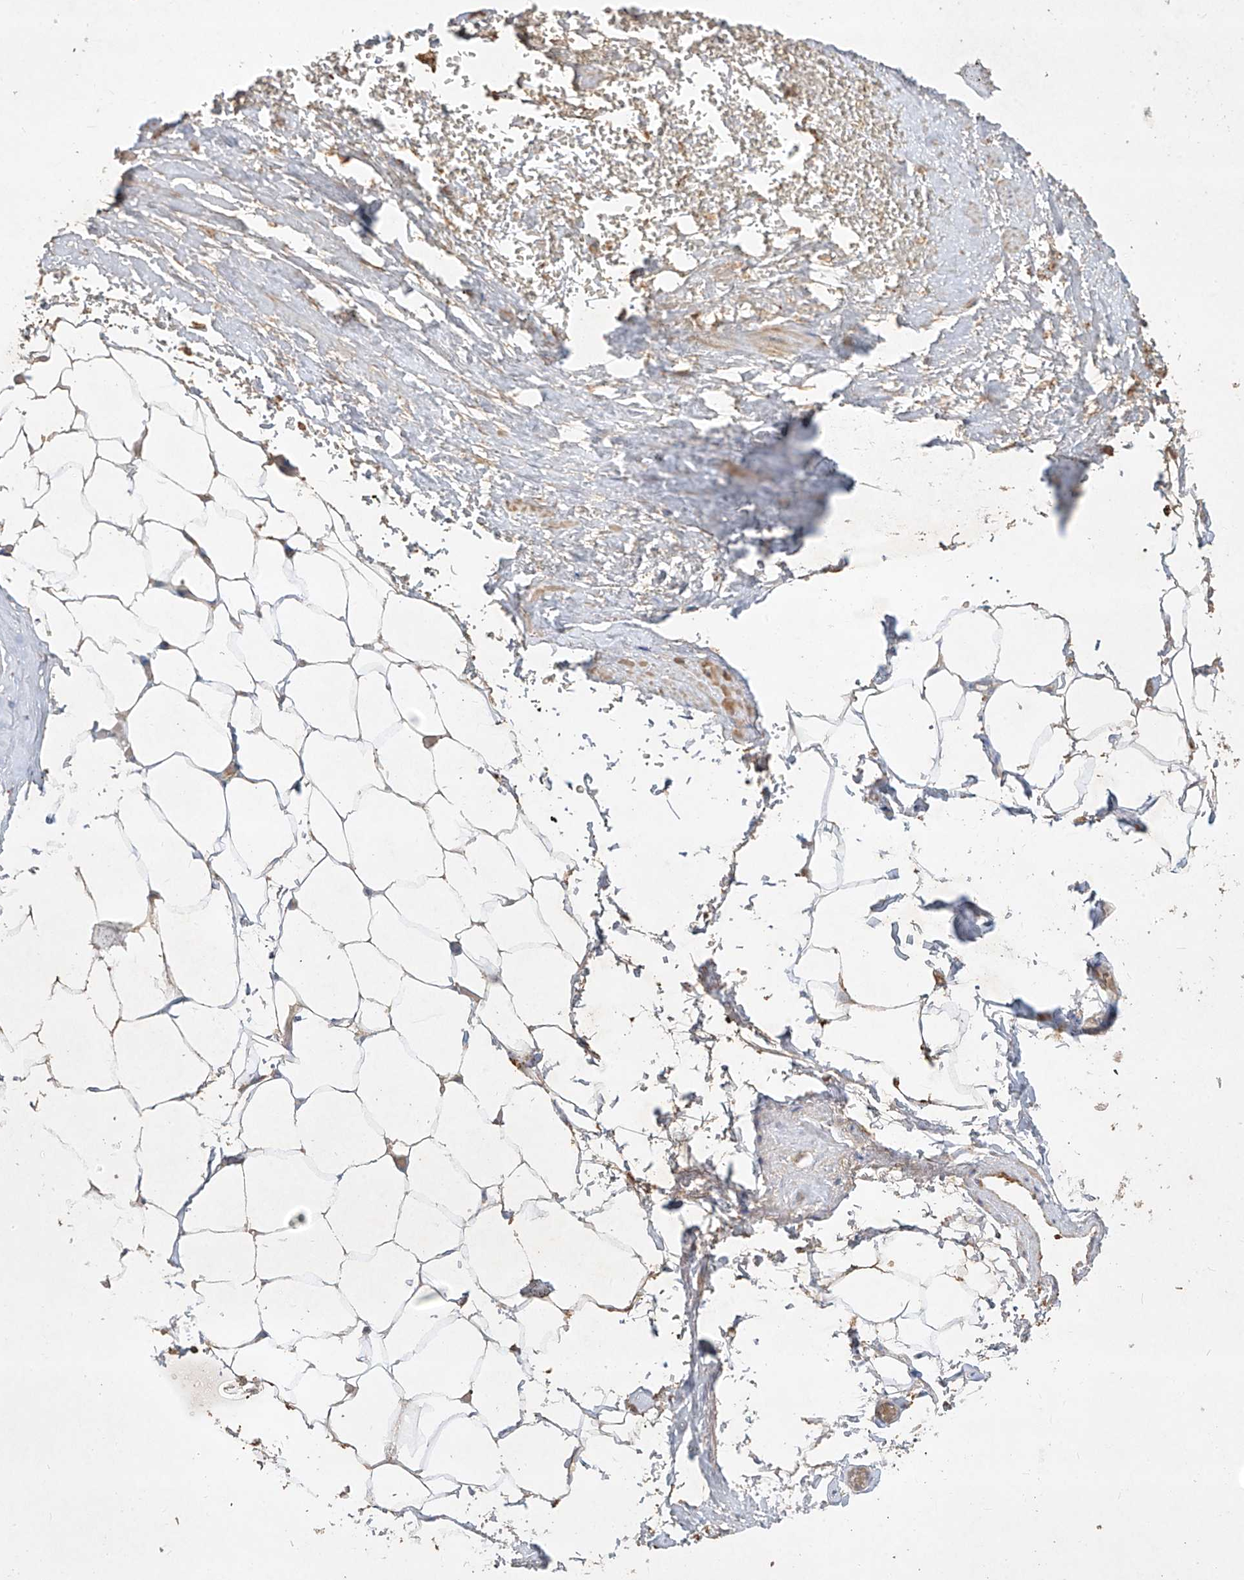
{"staining": {"intensity": "moderate", "quantity": ">75%", "location": "cytoplasmic/membranous"}, "tissue": "adipose tissue", "cell_type": "Adipocytes", "image_type": "normal", "snomed": [{"axis": "morphology", "description": "Normal tissue, NOS"}, {"axis": "morphology", "description": "Adenocarcinoma, Low grade"}, {"axis": "topography", "description": "Prostate"}, {"axis": "topography", "description": "Peripheral nerve tissue"}], "caption": "High-power microscopy captured an IHC image of benign adipose tissue, revealing moderate cytoplasmic/membranous expression in about >75% of adipocytes. (IHC, brightfield microscopy, high magnification).", "gene": "KPNA7", "patient": {"sex": "male", "age": 63}}